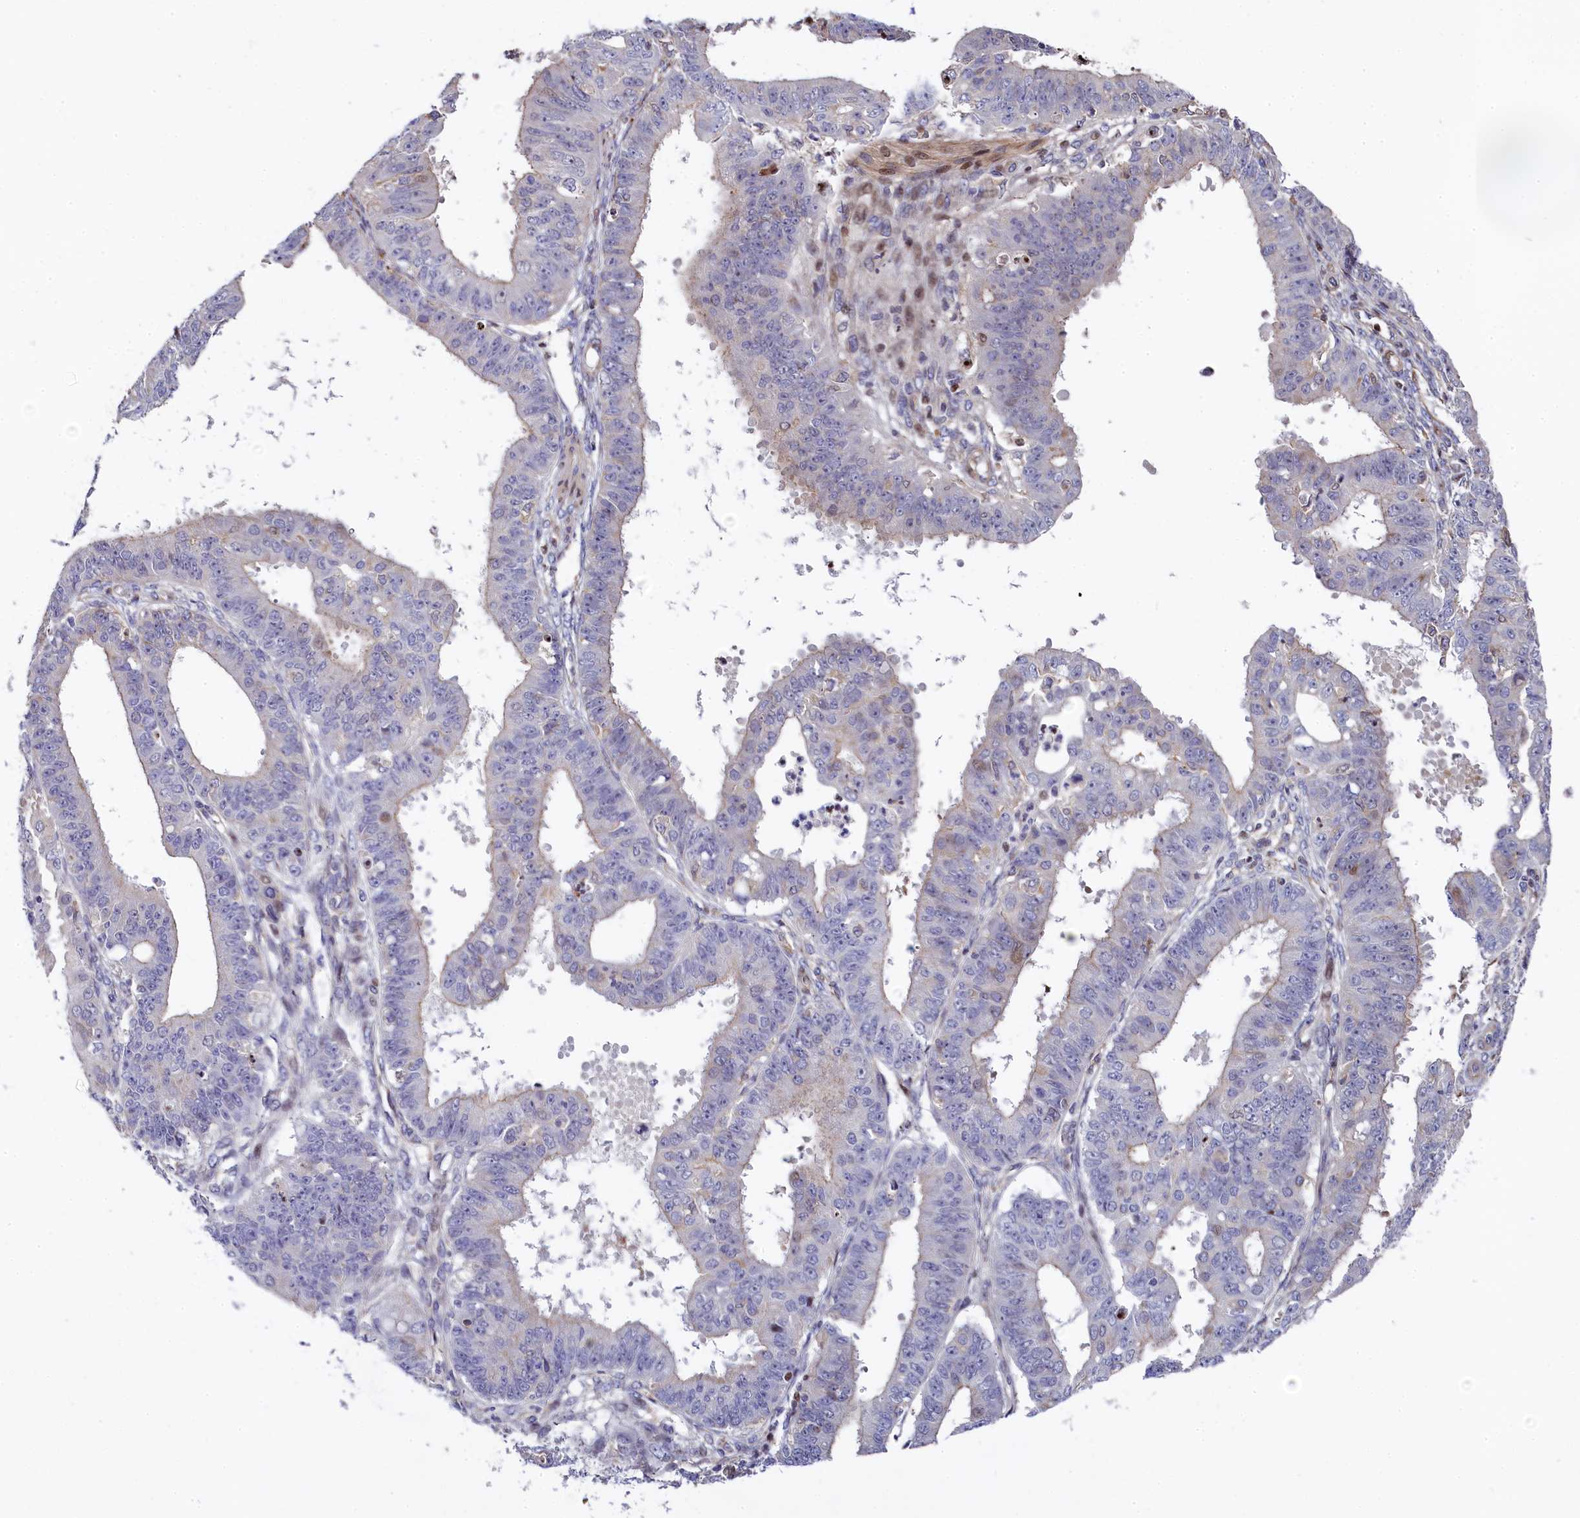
{"staining": {"intensity": "negative", "quantity": "none", "location": "none"}, "tissue": "ovarian cancer", "cell_type": "Tumor cells", "image_type": "cancer", "snomed": [{"axis": "morphology", "description": "Carcinoma, endometroid"}, {"axis": "topography", "description": "Appendix"}, {"axis": "topography", "description": "Ovary"}], "caption": "Tumor cells show no significant protein expression in endometroid carcinoma (ovarian).", "gene": "TGDS", "patient": {"sex": "female", "age": 42}}